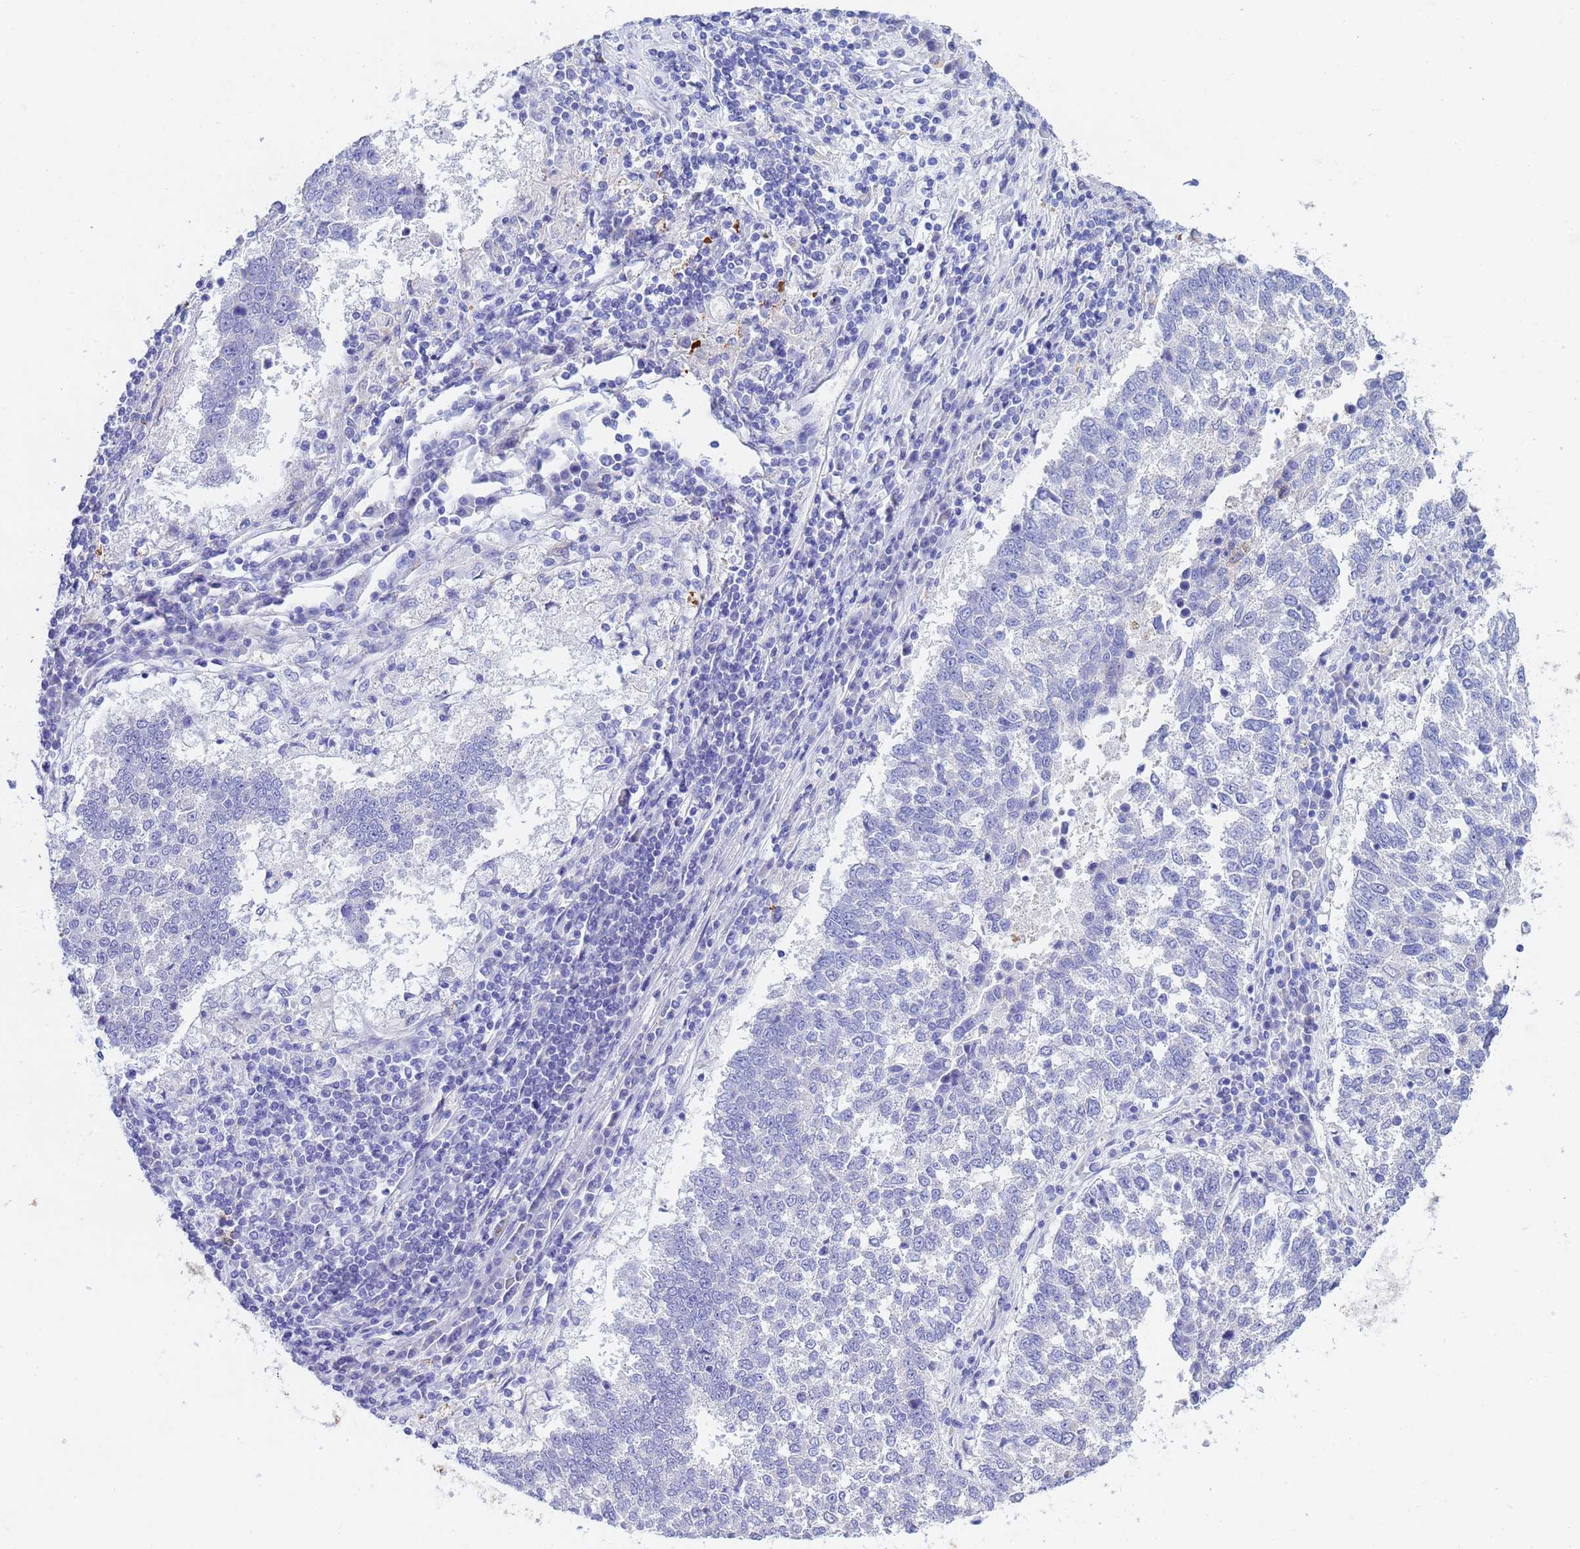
{"staining": {"intensity": "negative", "quantity": "none", "location": "none"}, "tissue": "lung cancer", "cell_type": "Tumor cells", "image_type": "cancer", "snomed": [{"axis": "morphology", "description": "Squamous cell carcinoma, NOS"}, {"axis": "topography", "description": "Lung"}], "caption": "Micrograph shows no protein positivity in tumor cells of lung cancer (squamous cell carcinoma) tissue. The staining was performed using DAB to visualize the protein expression in brown, while the nuclei were stained in blue with hematoxylin (Magnification: 20x).", "gene": "CSTB", "patient": {"sex": "male", "age": 73}}